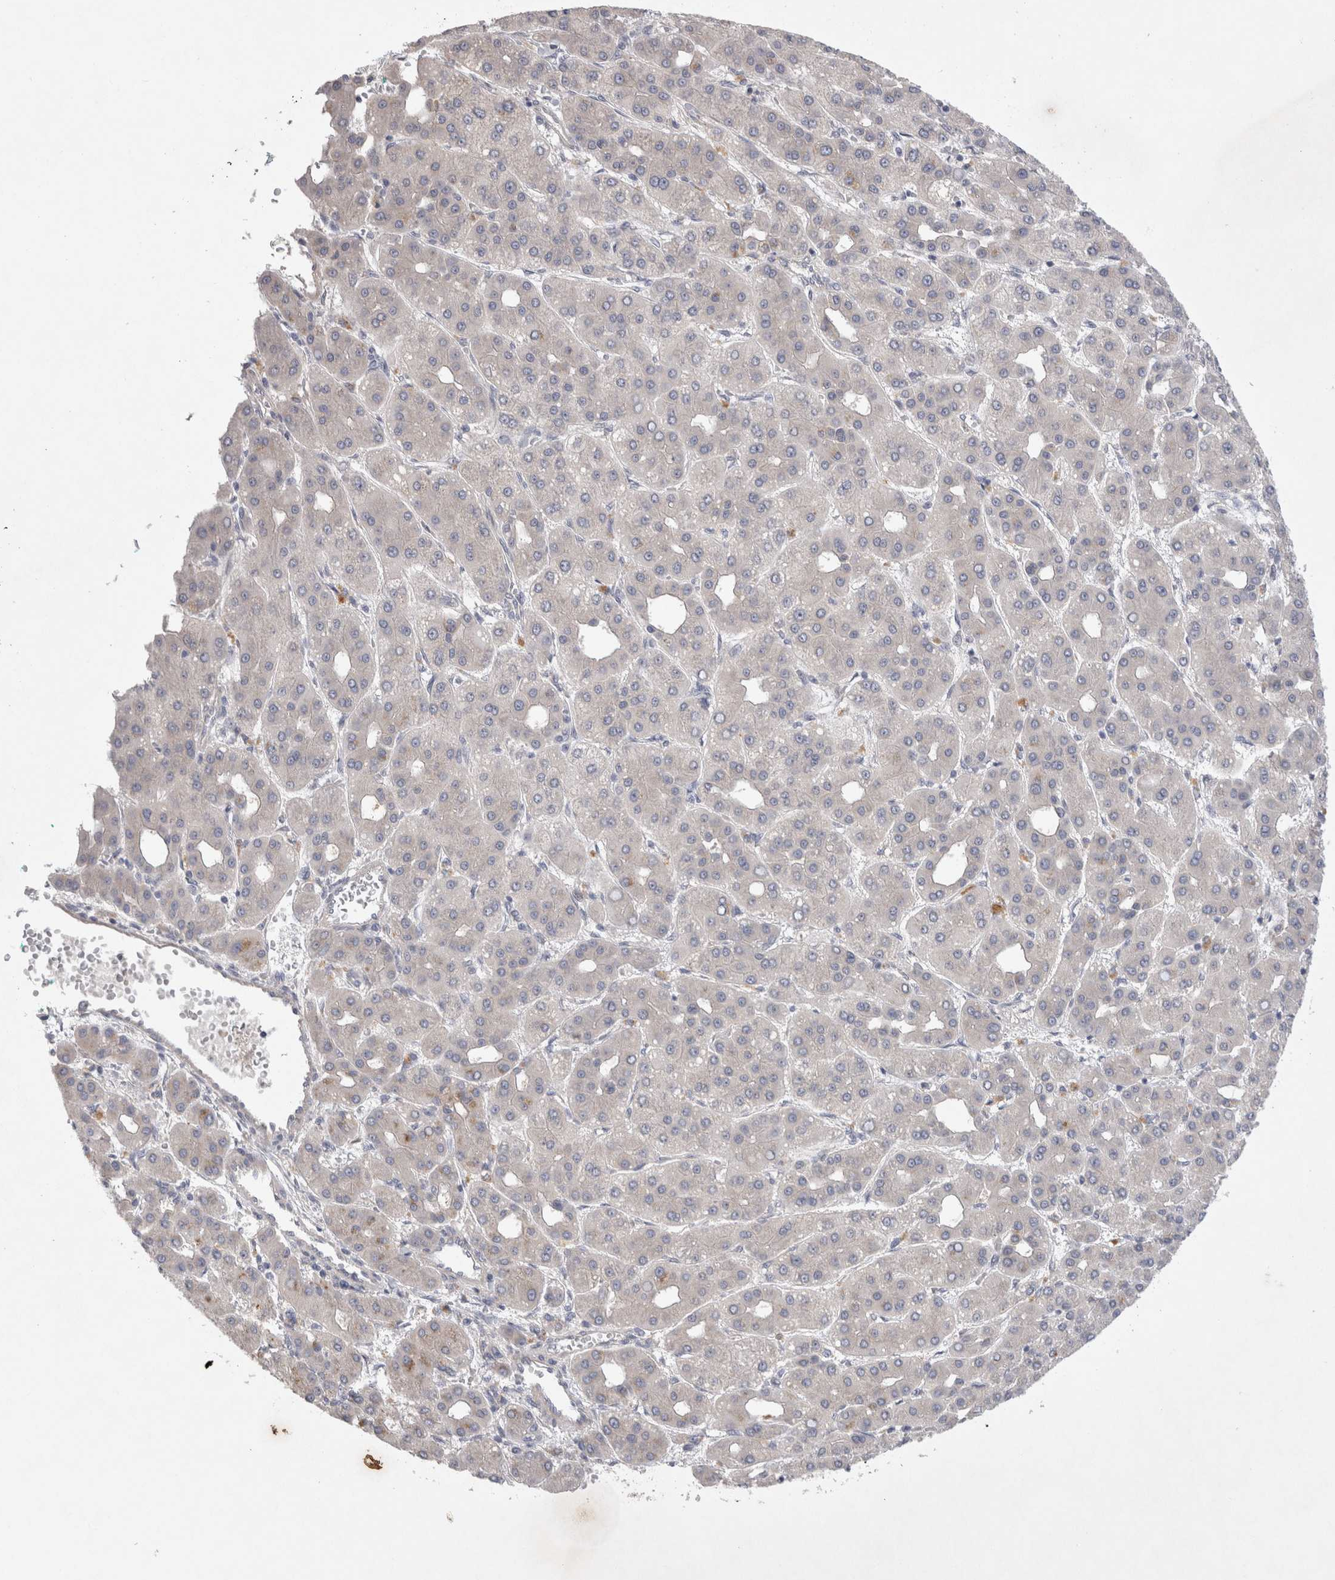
{"staining": {"intensity": "negative", "quantity": "none", "location": "none"}, "tissue": "liver cancer", "cell_type": "Tumor cells", "image_type": "cancer", "snomed": [{"axis": "morphology", "description": "Carcinoma, Hepatocellular, NOS"}, {"axis": "topography", "description": "Liver"}], "caption": "Immunohistochemistry (IHC) micrograph of human liver cancer (hepatocellular carcinoma) stained for a protein (brown), which displays no staining in tumor cells. Brightfield microscopy of immunohistochemistry (IHC) stained with DAB (3,3'-diaminobenzidine) (brown) and hematoxylin (blue), captured at high magnification.", "gene": "BZW2", "patient": {"sex": "male", "age": 65}}